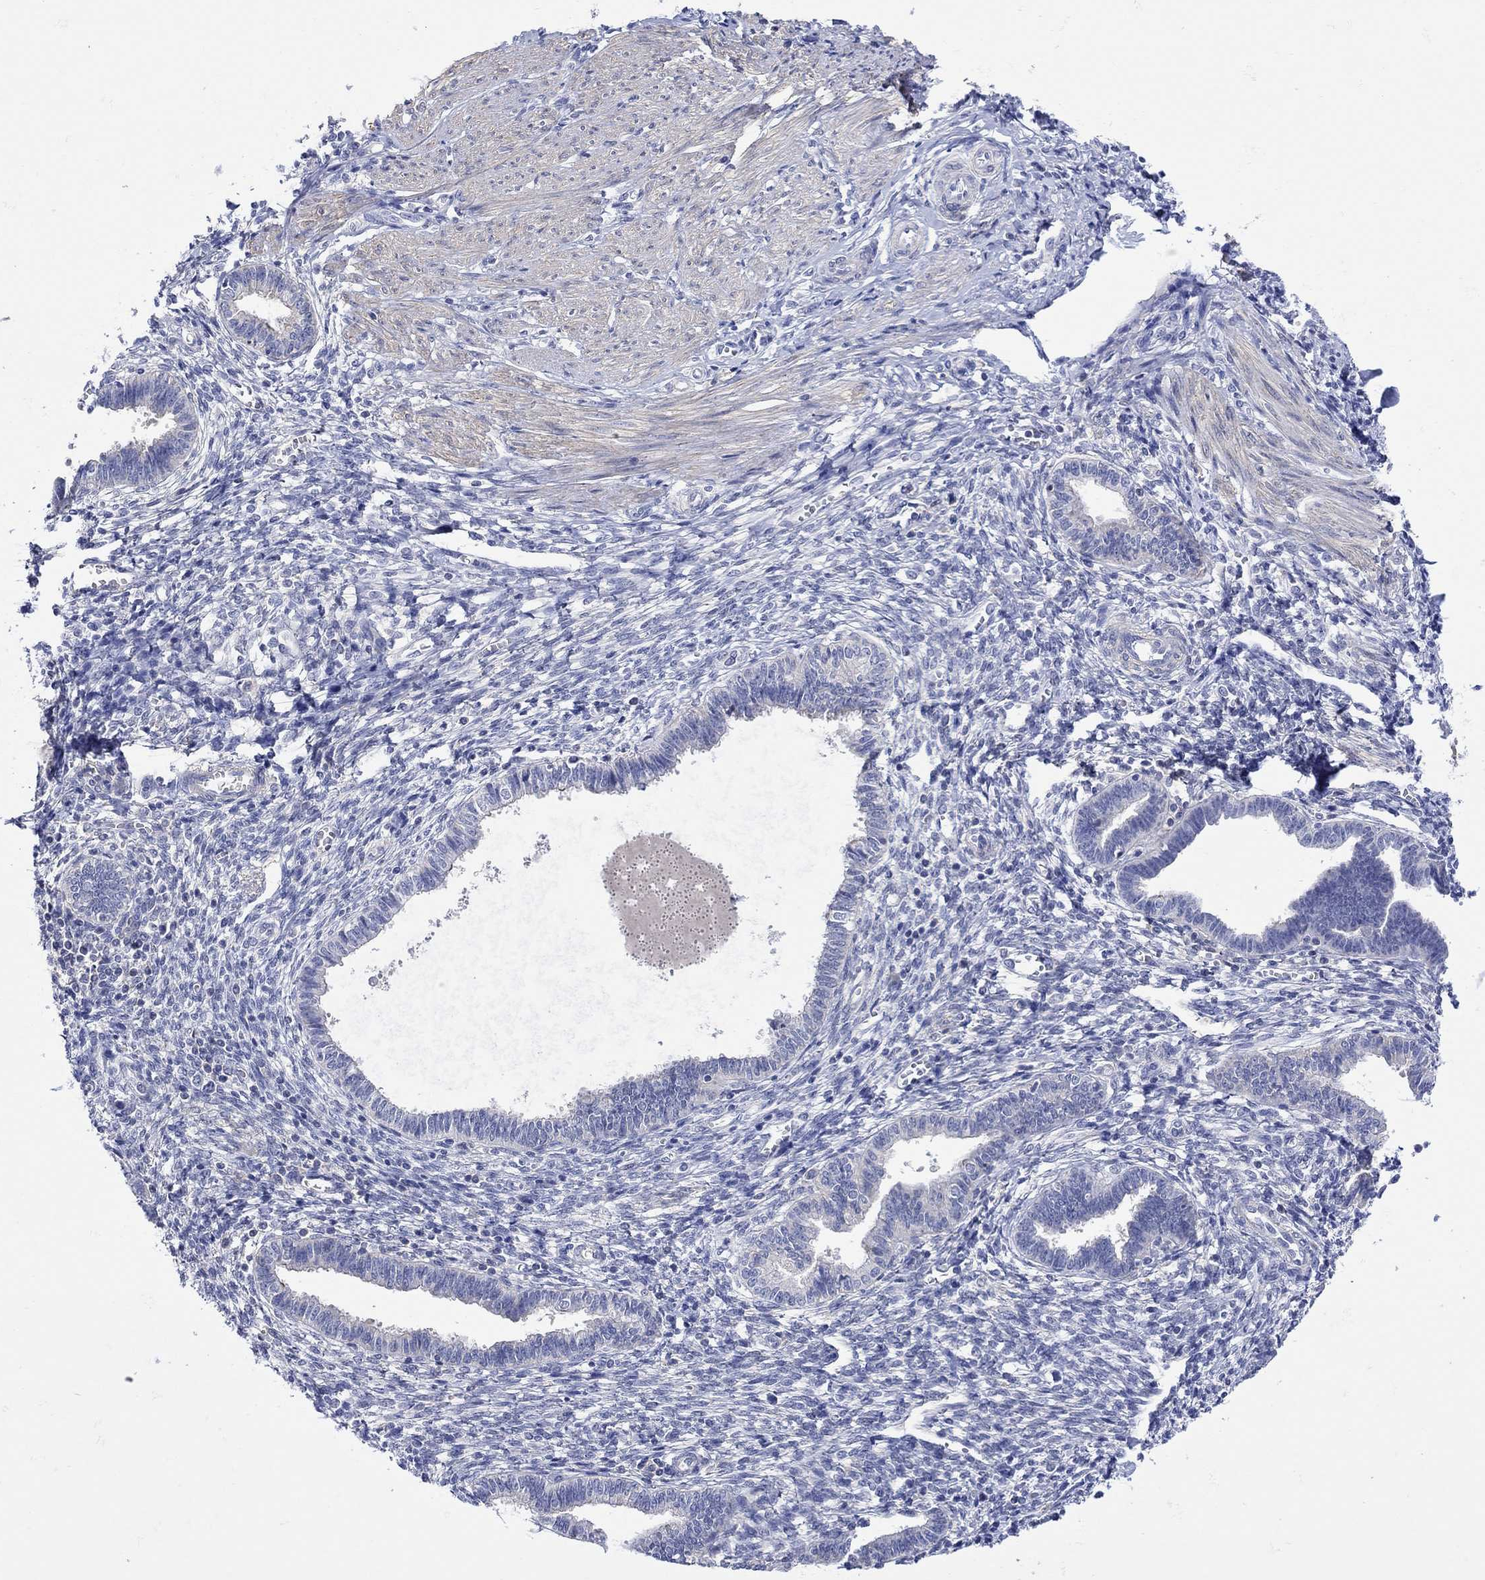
{"staining": {"intensity": "negative", "quantity": "none", "location": "none"}, "tissue": "endometrium", "cell_type": "Cells in endometrial stroma", "image_type": "normal", "snomed": [{"axis": "morphology", "description": "Normal tissue, NOS"}, {"axis": "topography", "description": "Cervix"}, {"axis": "topography", "description": "Endometrium"}], "caption": "This image is of benign endometrium stained with immunohistochemistry to label a protein in brown with the nuclei are counter-stained blue. There is no expression in cells in endometrial stroma.", "gene": "MSI1", "patient": {"sex": "female", "age": 37}}